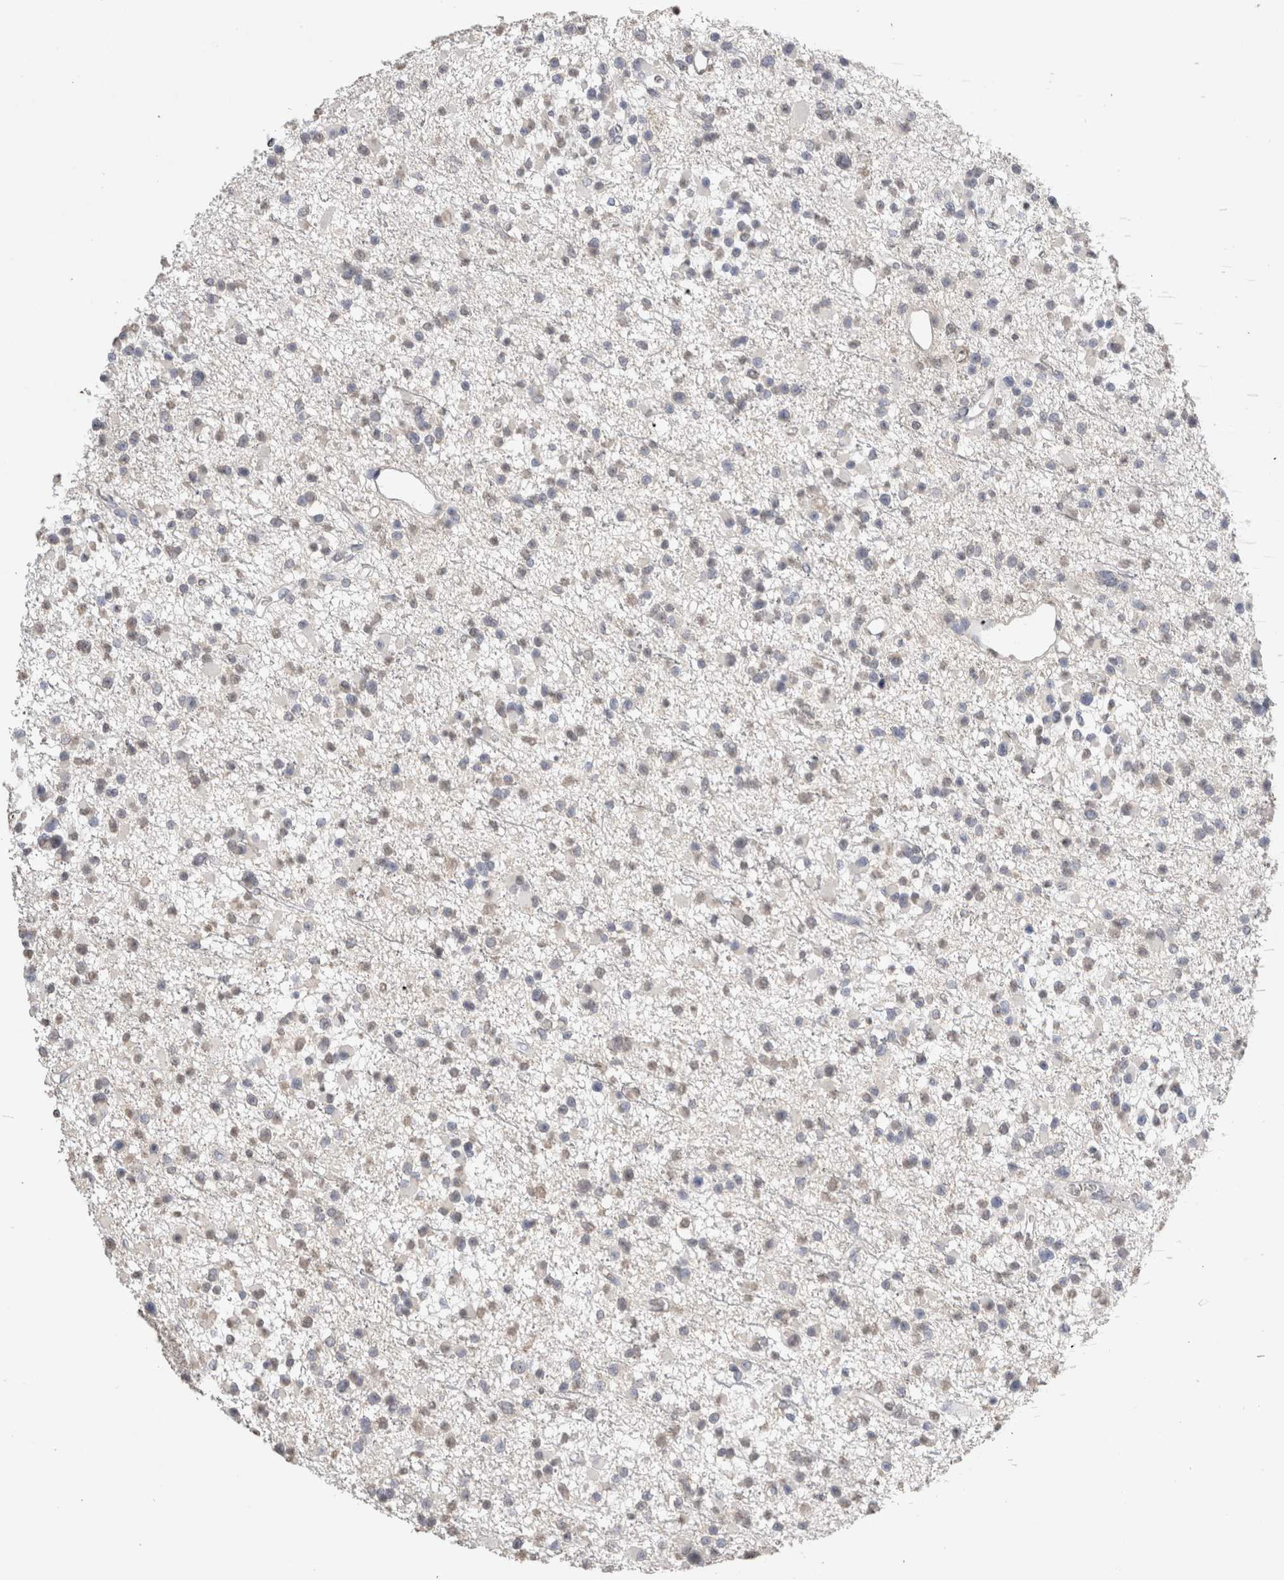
{"staining": {"intensity": "weak", "quantity": "<25%", "location": "nuclear"}, "tissue": "glioma", "cell_type": "Tumor cells", "image_type": "cancer", "snomed": [{"axis": "morphology", "description": "Glioma, malignant, Low grade"}, {"axis": "topography", "description": "Brain"}], "caption": "Tumor cells are negative for brown protein staining in malignant glioma (low-grade). (Brightfield microscopy of DAB immunohistochemistry (IHC) at high magnification).", "gene": "LGALS2", "patient": {"sex": "female", "age": 22}}